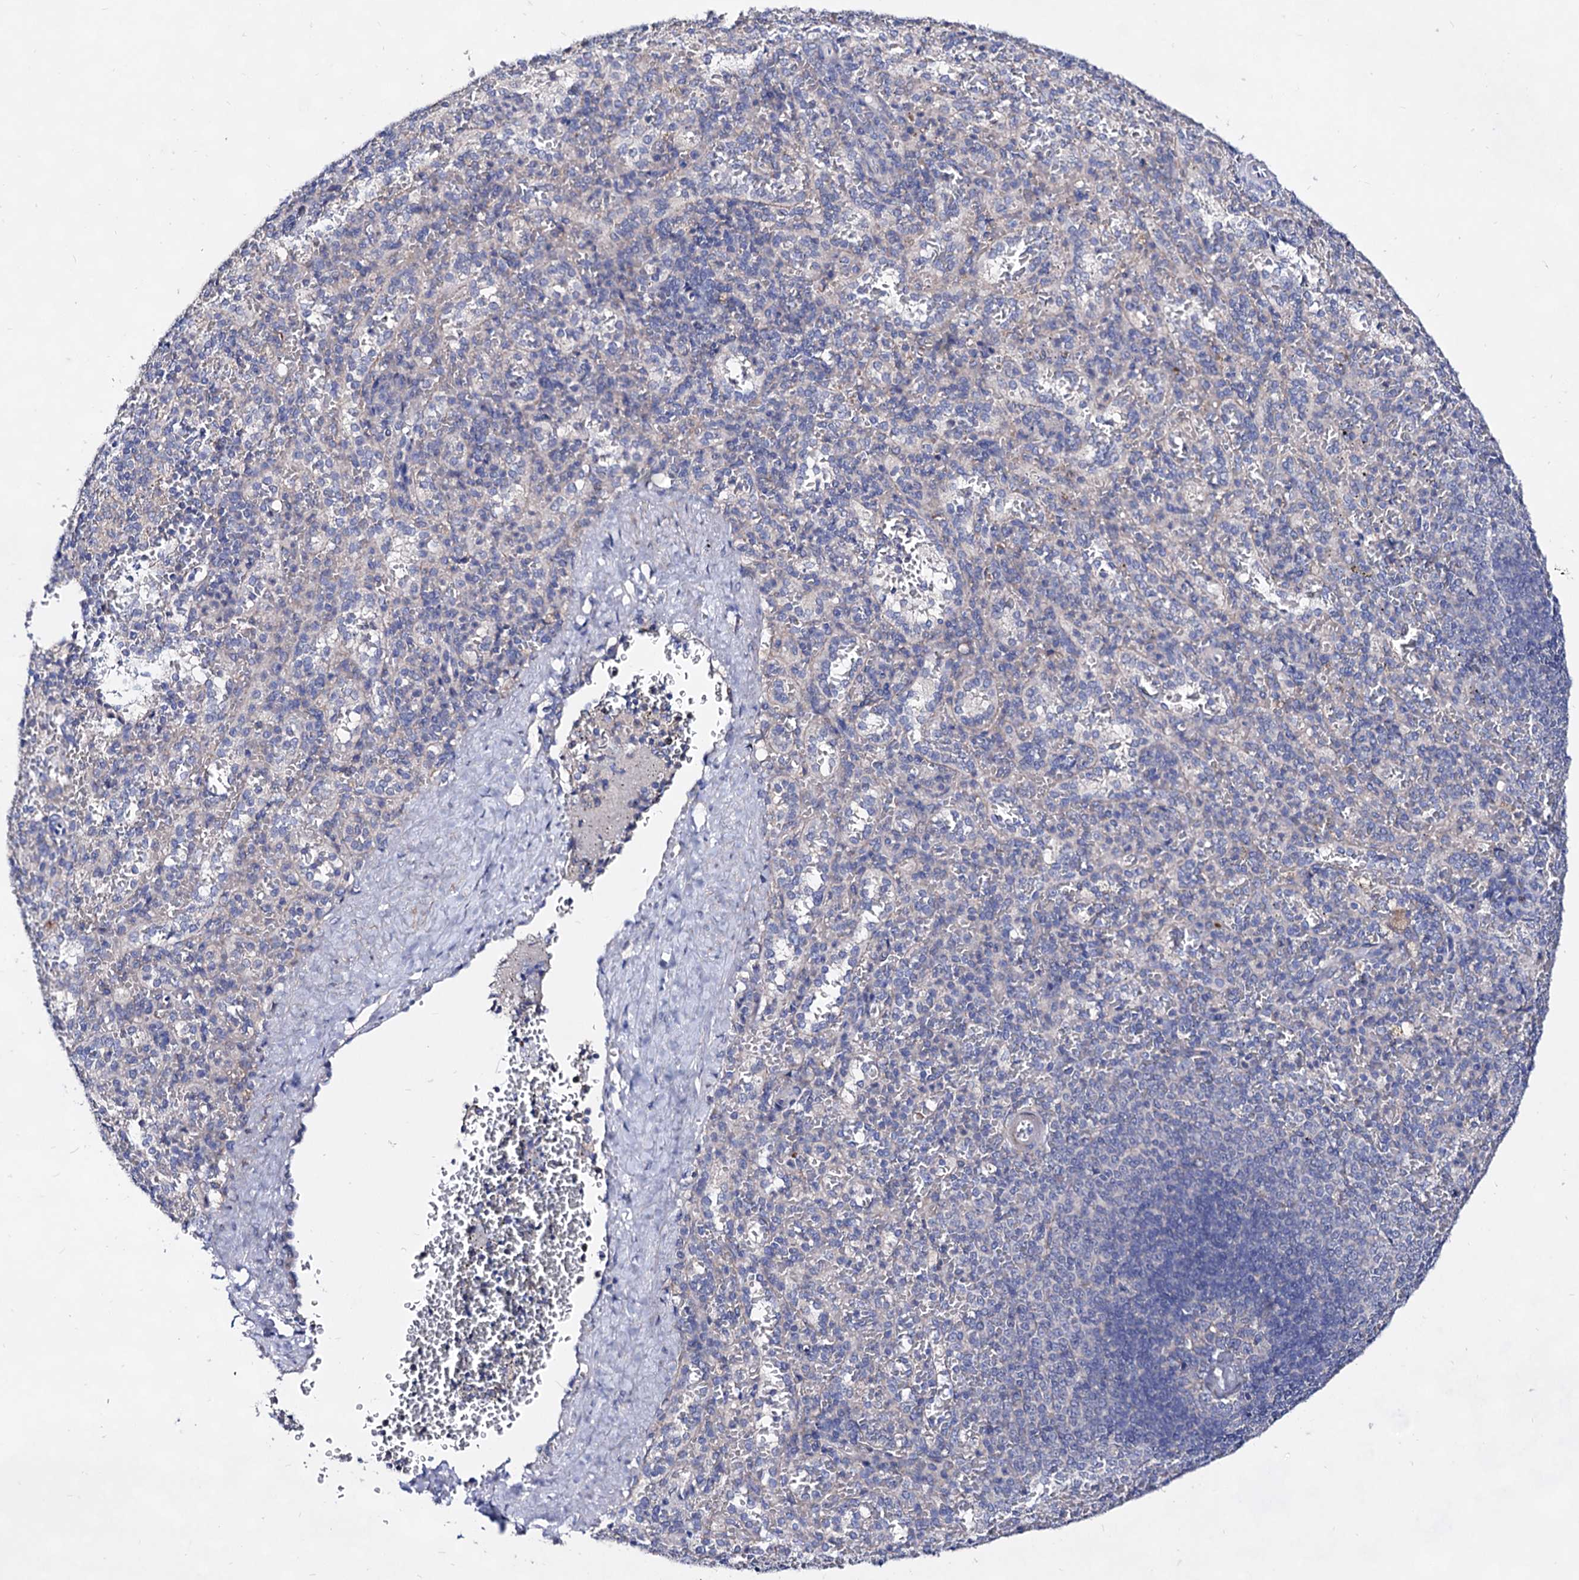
{"staining": {"intensity": "negative", "quantity": "none", "location": "none"}, "tissue": "spleen", "cell_type": "Cells in red pulp", "image_type": "normal", "snomed": [{"axis": "morphology", "description": "Normal tissue, NOS"}, {"axis": "topography", "description": "Spleen"}], "caption": "Cells in red pulp show no significant positivity in benign spleen. (DAB (3,3'-diaminobenzidine) immunohistochemistry (IHC), high magnification).", "gene": "PLIN1", "patient": {"sex": "female", "age": 21}}